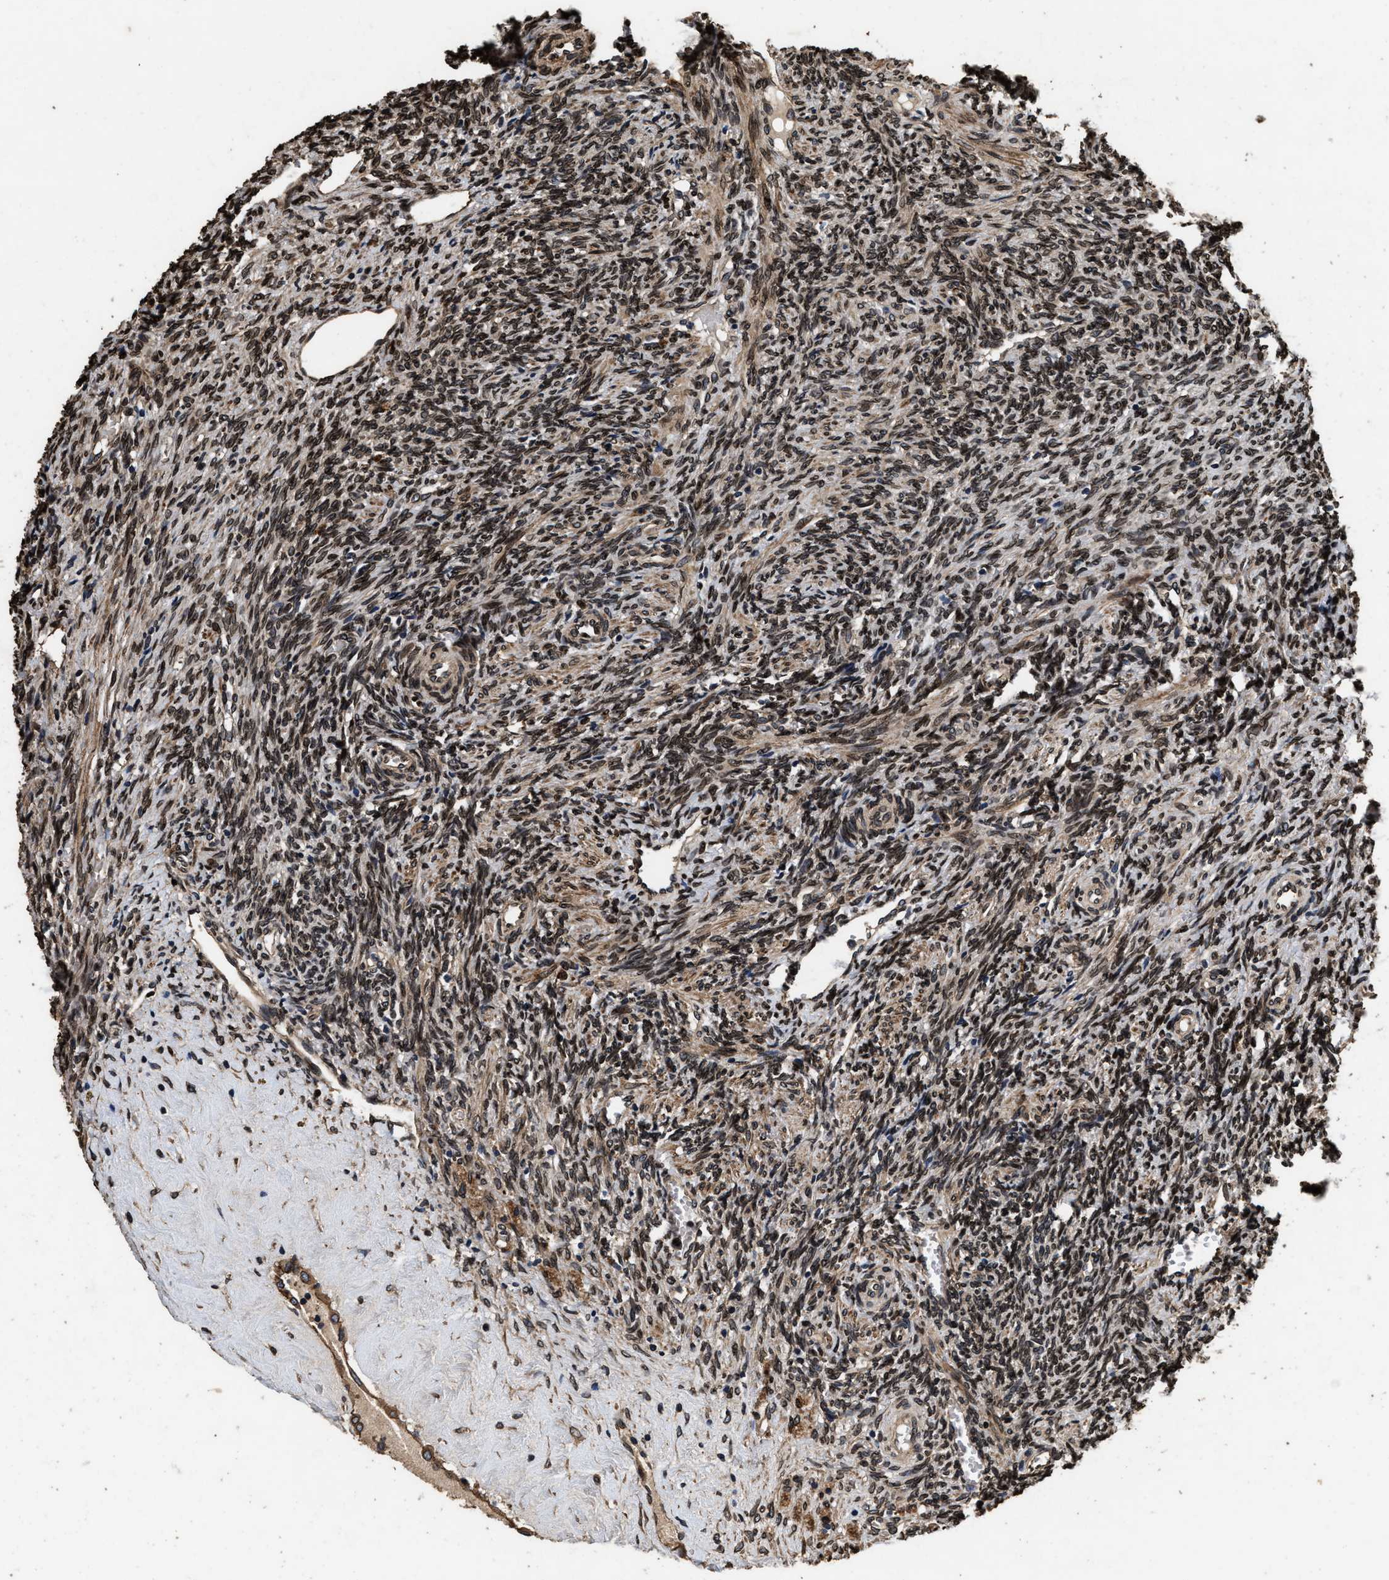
{"staining": {"intensity": "strong", "quantity": ">75%", "location": "cytoplasmic/membranous,nuclear"}, "tissue": "ovary", "cell_type": "Ovarian stroma cells", "image_type": "normal", "snomed": [{"axis": "morphology", "description": "Normal tissue, NOS"}, {"axis": "topography", "description": "Ovary"}], "caption": "The immunohistochemical stain labels strong cytoplasmic/membranous,nuclear staining in ovarian stroma cells of normal ovary.", "gene": "ACCS", "patient": {"sex": "female", "age": 41}}